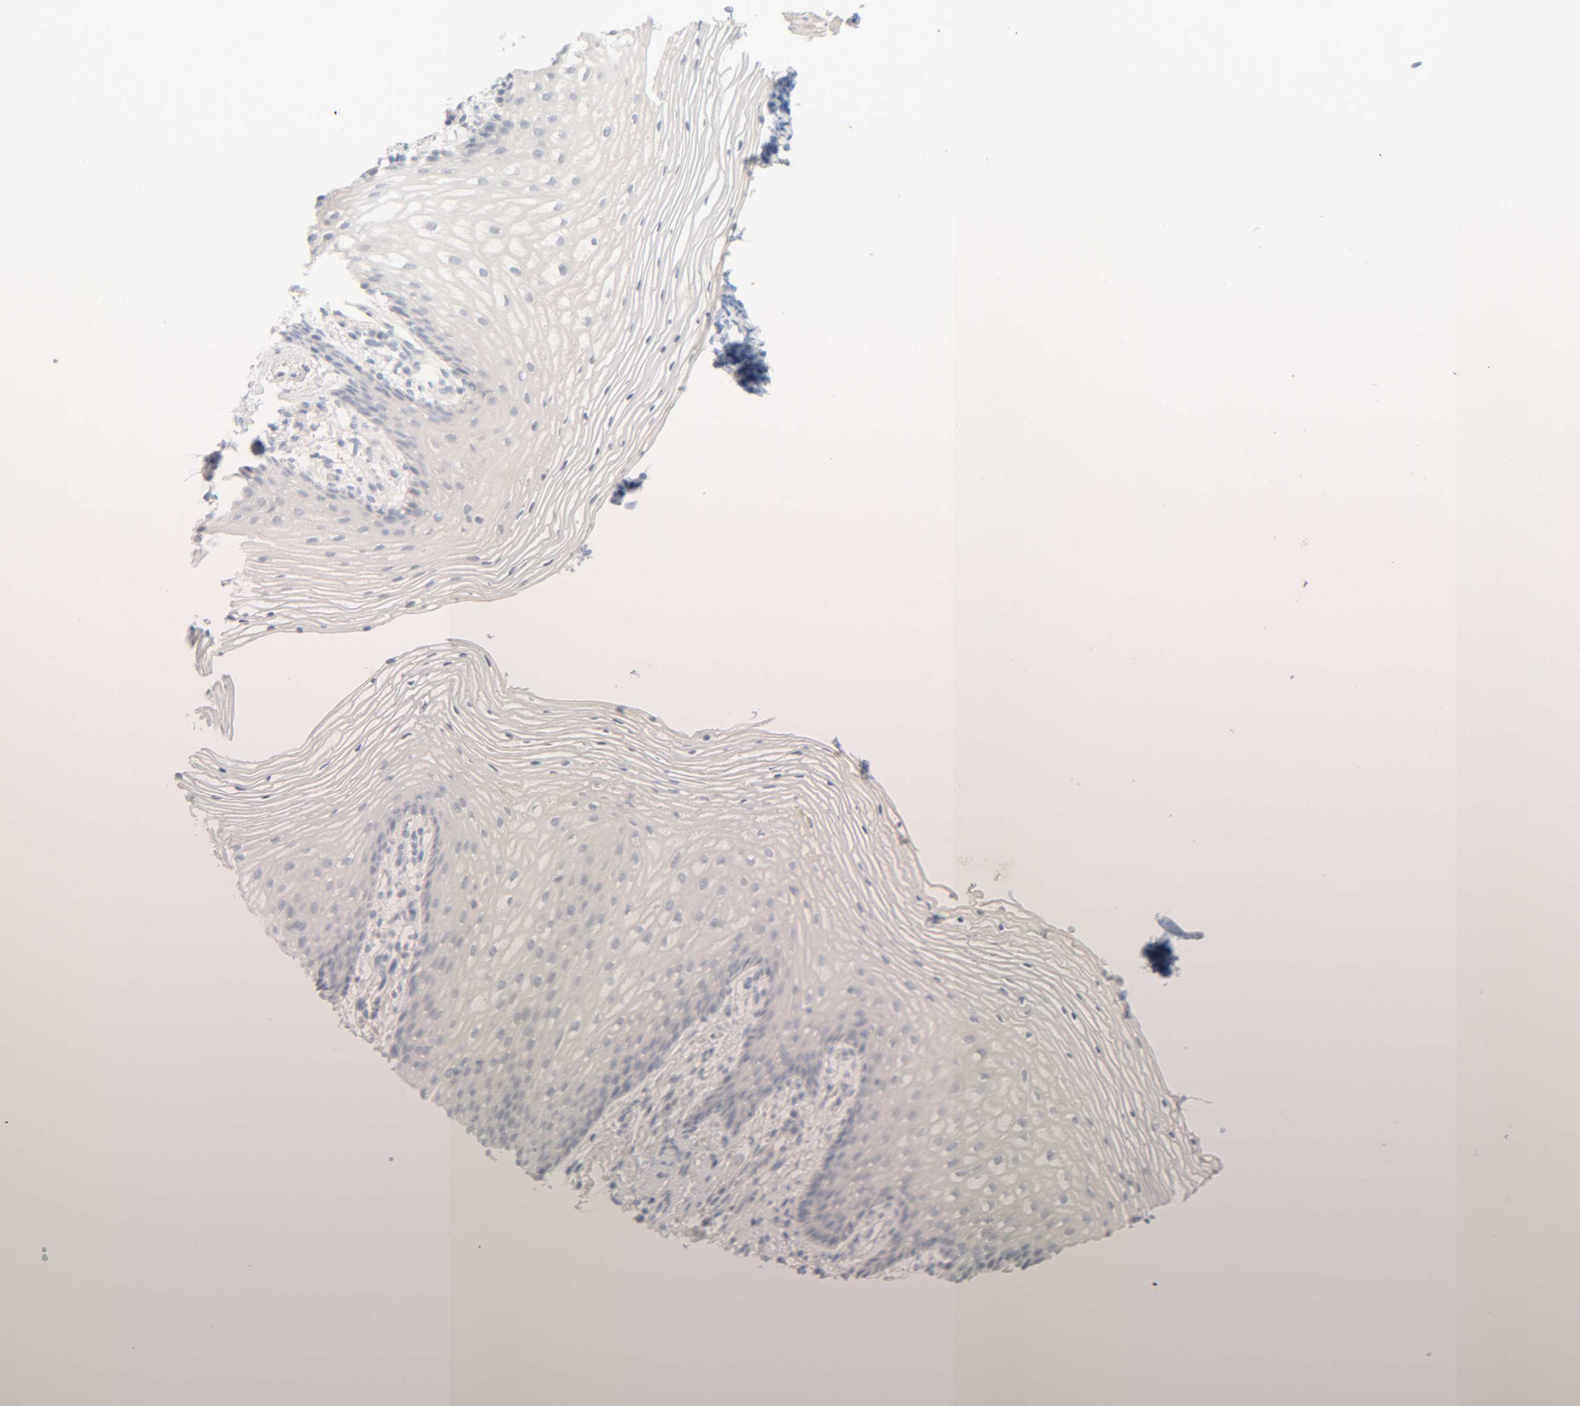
{"staining": {"intensity": "negative", "quantity": "none", "location": "none"}, "tissue": "vagina", "cell_type": "Squamous epithelial cells", "image_type": "normal", "snomed": [{"axis": "morphology", "description": "Normal tissue, NOS"}, {"axis": "topography", "description": "Vagina"}], "caption": "Immunohistochemical staining of unremarkable human vagina displays no significant staining in squamous epithelial cells.", "gene": "RIDA", "patient": {"sex": "female", "age": 60}}